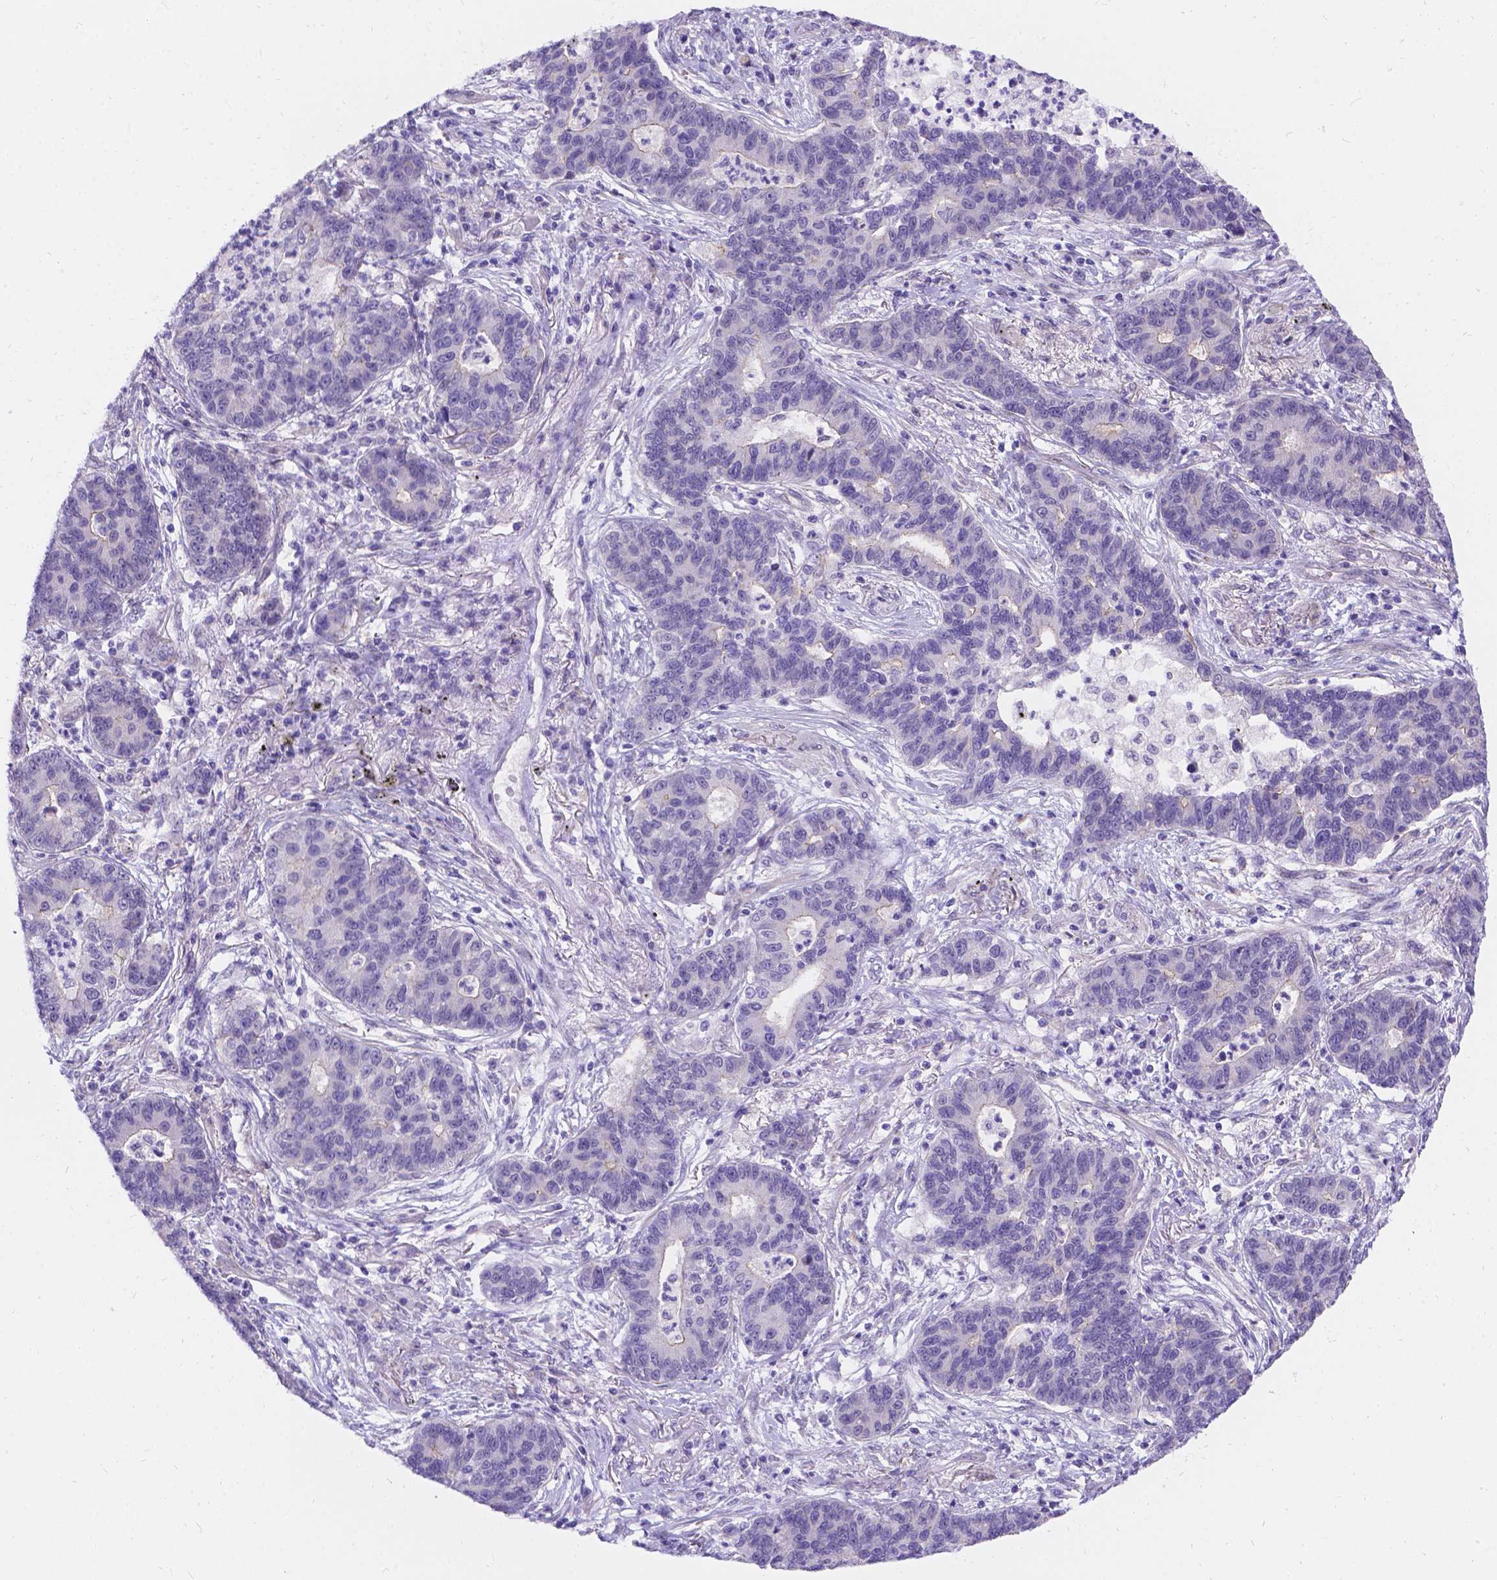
{"staining": {"intensity": "negative", "quantity": "none", "location": "none"}, "tissue": "lung cancer", "cell_type": "Tumor cells", "image_type": "cancer", "snomed": [{"axis": "morphology", "description": "Adenocarcinoma, NOS"}, {"axis": "topography", "description": "Lung"}], "caption": "Tumor cells show no significant expression in adenocarcinoma (lung).", "gene": "PALS1", "patient": {"sex": "female", "age": 57}}